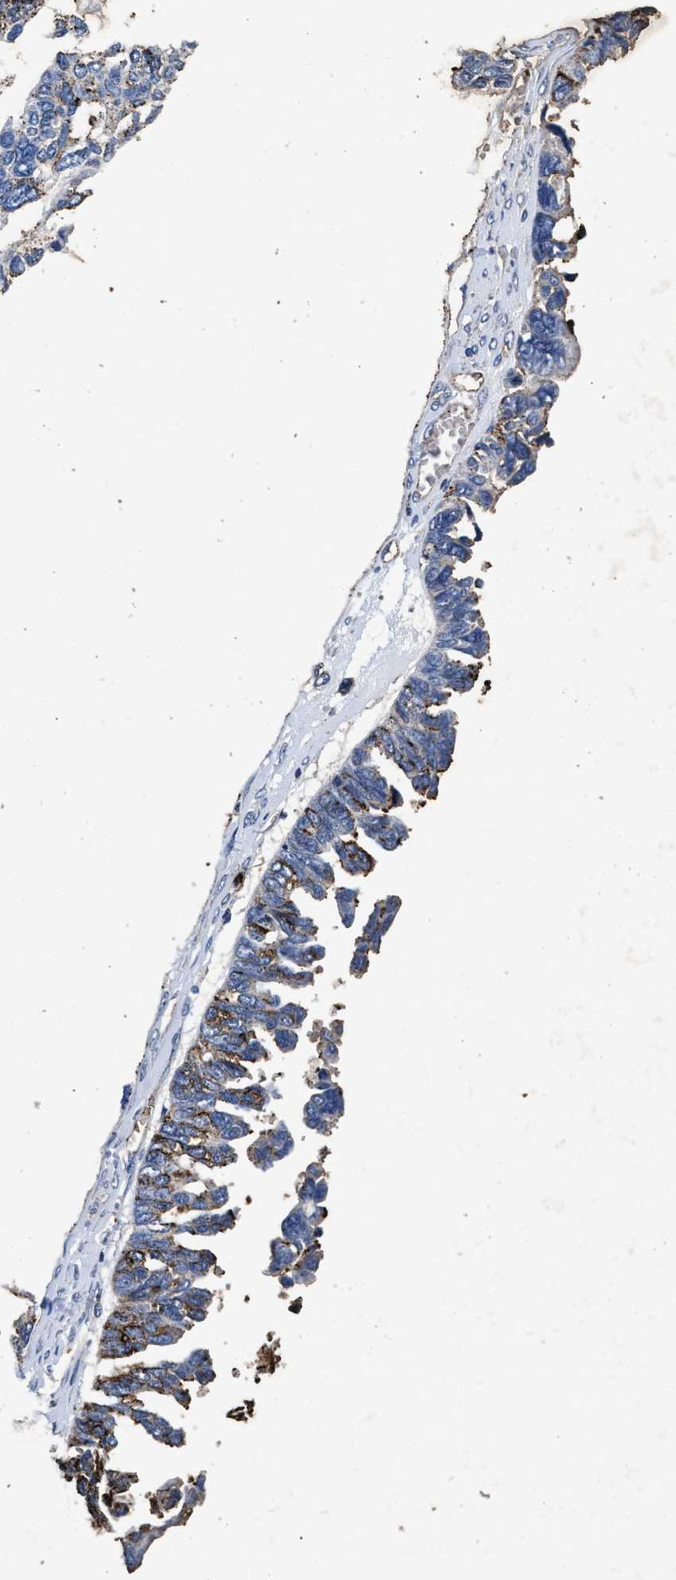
{"staining": {"intensity": "negative", "quantity": "none", "location": "none"}, "tissue": "ovarian cancer", "cell_type": "Tumor cells", "image_type": "cancer", "snomed": [{"axis": "morphology", "description": "Cystadenocarcinoma, serous, NOS"}, {"axis": "topography", "description": "Ovary"}], "caption": "Immunohistochemistry (IHC) image of neoplastic tissue: serous cystadenocarcinoma (ovarian) stained with DAB displays no significant protein positivity in tumor cells.", "gene": "LTB4R2", "patient": {"sex": "female", "age": 79}}